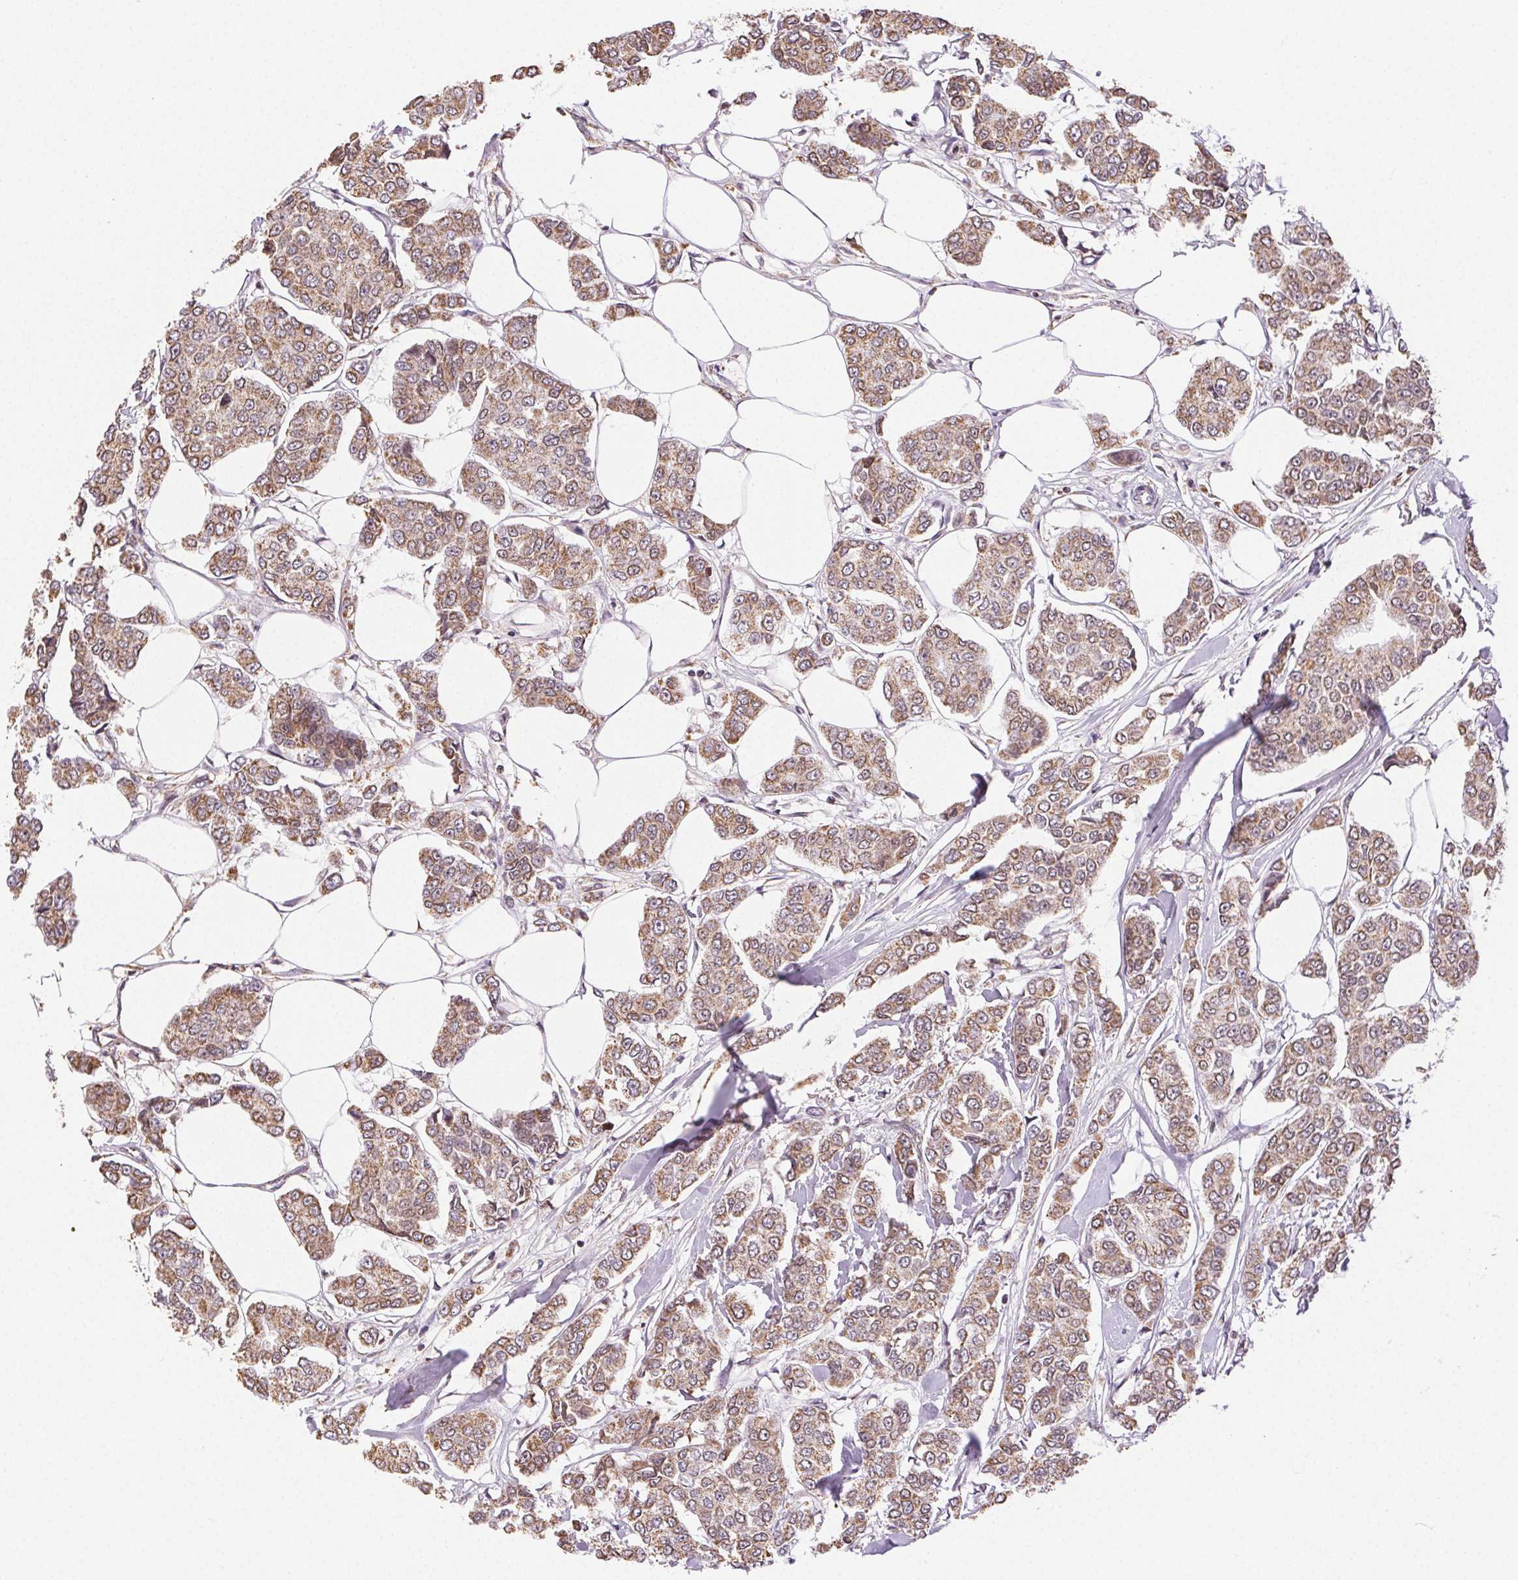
{"staining": {"intensity": "moderate", "quantity": ">75%", "location": "cytoplasmic/membranous"}, "tissue": "breast cancer", "cell_type": "Tumor cells", "image_type": "cancer", "snomed": [{"axis": "morphology", "description": "Duct carcinoma"}, {"axis": "topography", "description": "Breast"}], "caption": "Approximately >75% of tumor cells in human breast cancer (invasive ductal carcinoma) reveal moderate cytoplasmic/membranous protein staining as visualized by brown immunohistochemical staining.", "gene": "PIWIL4", "patient": {"sex": "female", "age": 94}}